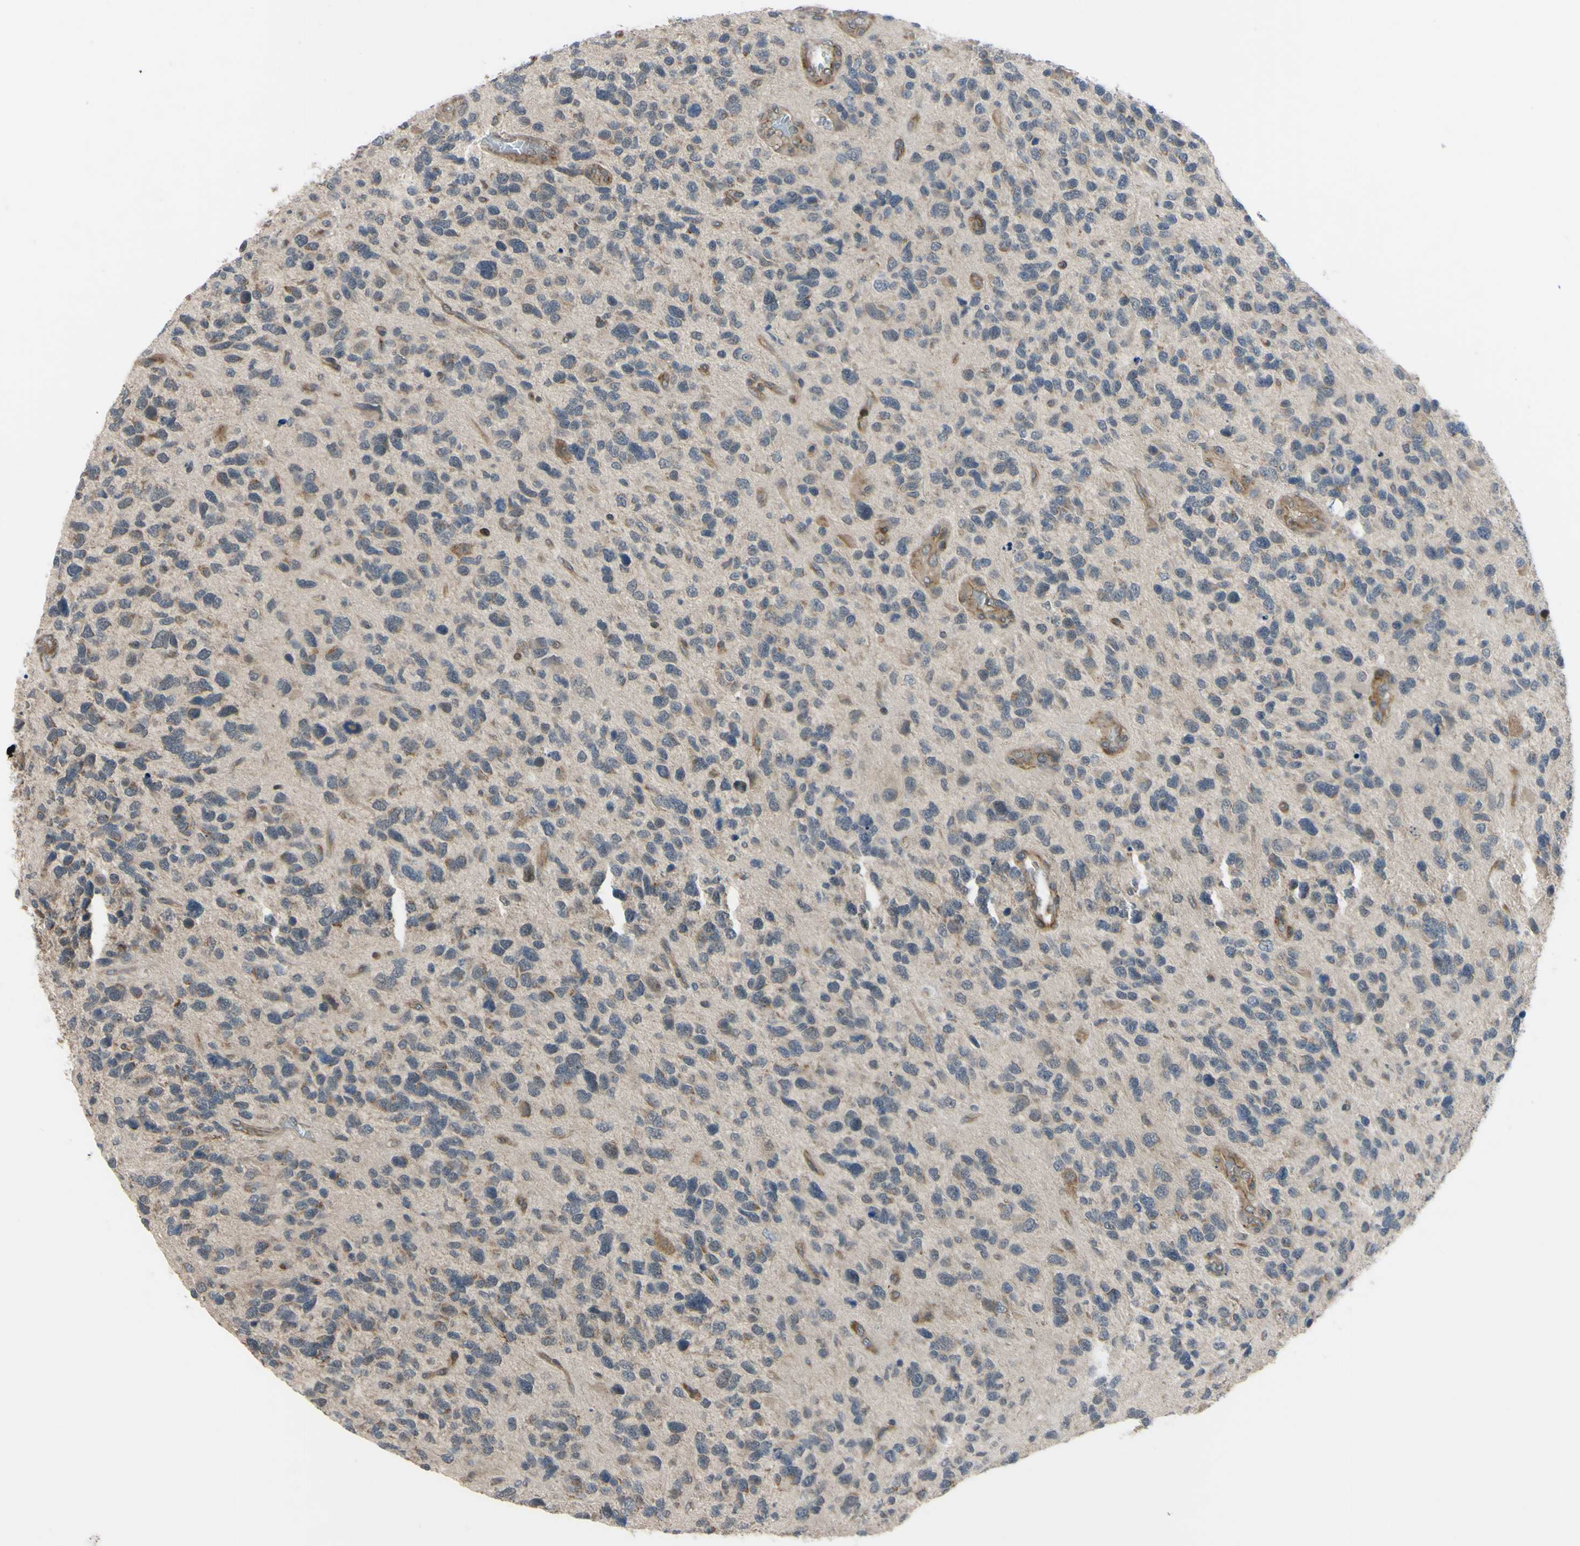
{"staining": {"intensity": "moderate", "quantity": "25%-75%", "location": "cytoplasmic/membranous"}, "tissue": "glioma", "cell_type": "Tumor cells", "image_type": "cancer", "snomed": [{"axis": "morphology", "description": "Glioma, malignant, High grade"}, {"axis": "topography", "description": "Brain"}], "caption": "An IHC micrograph of neoplastic tissue is shown. Protein staining in brown labels moderate cytoplasmic/membranous positivity in malignant high-grade glioma within tumor cells.", "gene": "COMMD9", "patient": {"sex": "female", "age": 58}}